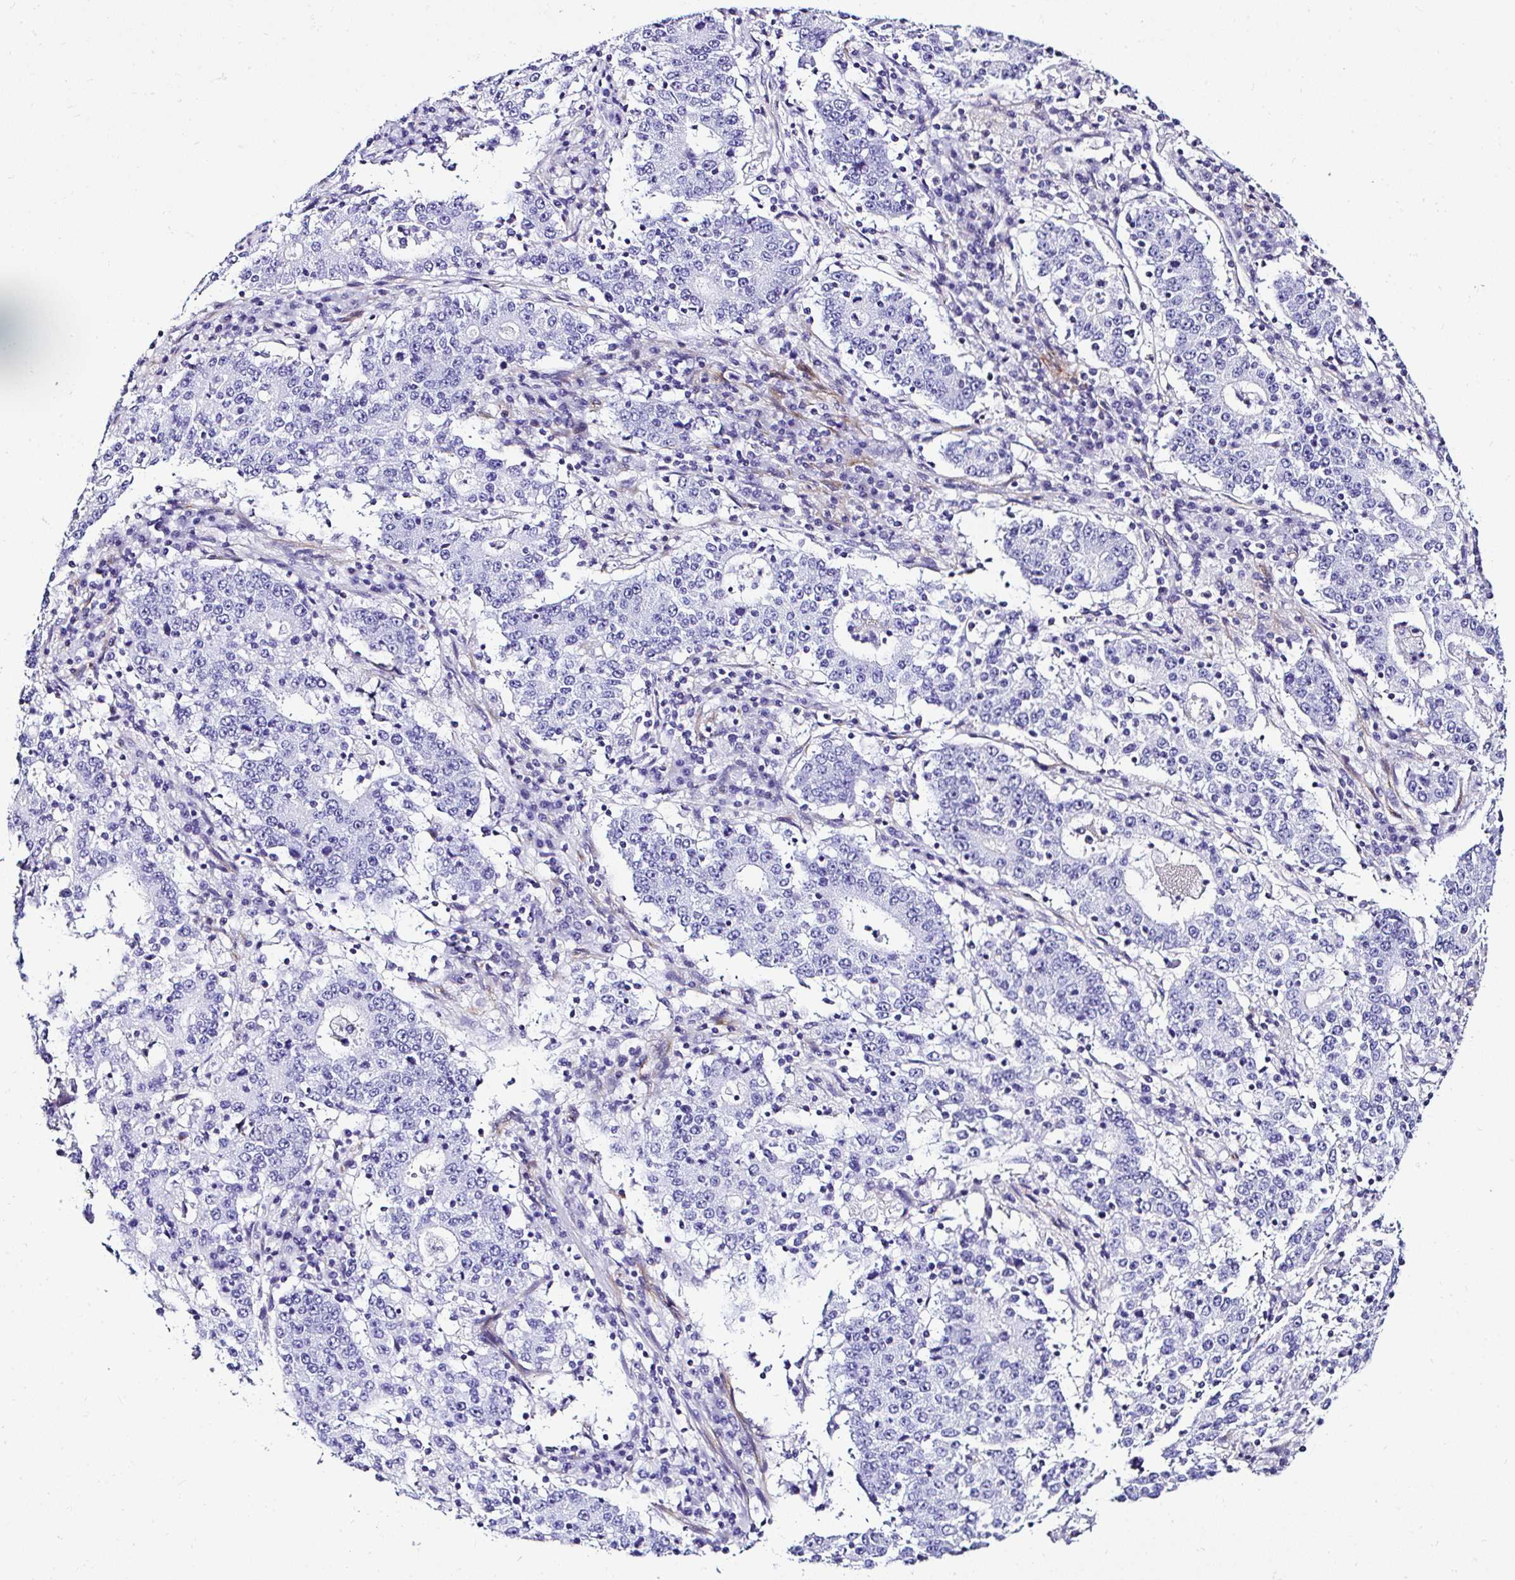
{"staining": {"intensity": "negative", "quantity": "none", "location": "none"}, "tissue": "stomach cancer", "cell_type": "Tumor cells", "image_type": "cancer", "snomed": [{"axis": "morphology", "description": "Adenocarcinoma, NOS"}, {"axis": "topography", "description": "Stomach"}], "caption": "A high-resolution histopathology image shows IHC staining of stomach cancer (adenocarcinoma), which displays no significant positivity in tumor cells.", "gene": "DEPDC5", "patient": {"sex": "male", "age": 59}}